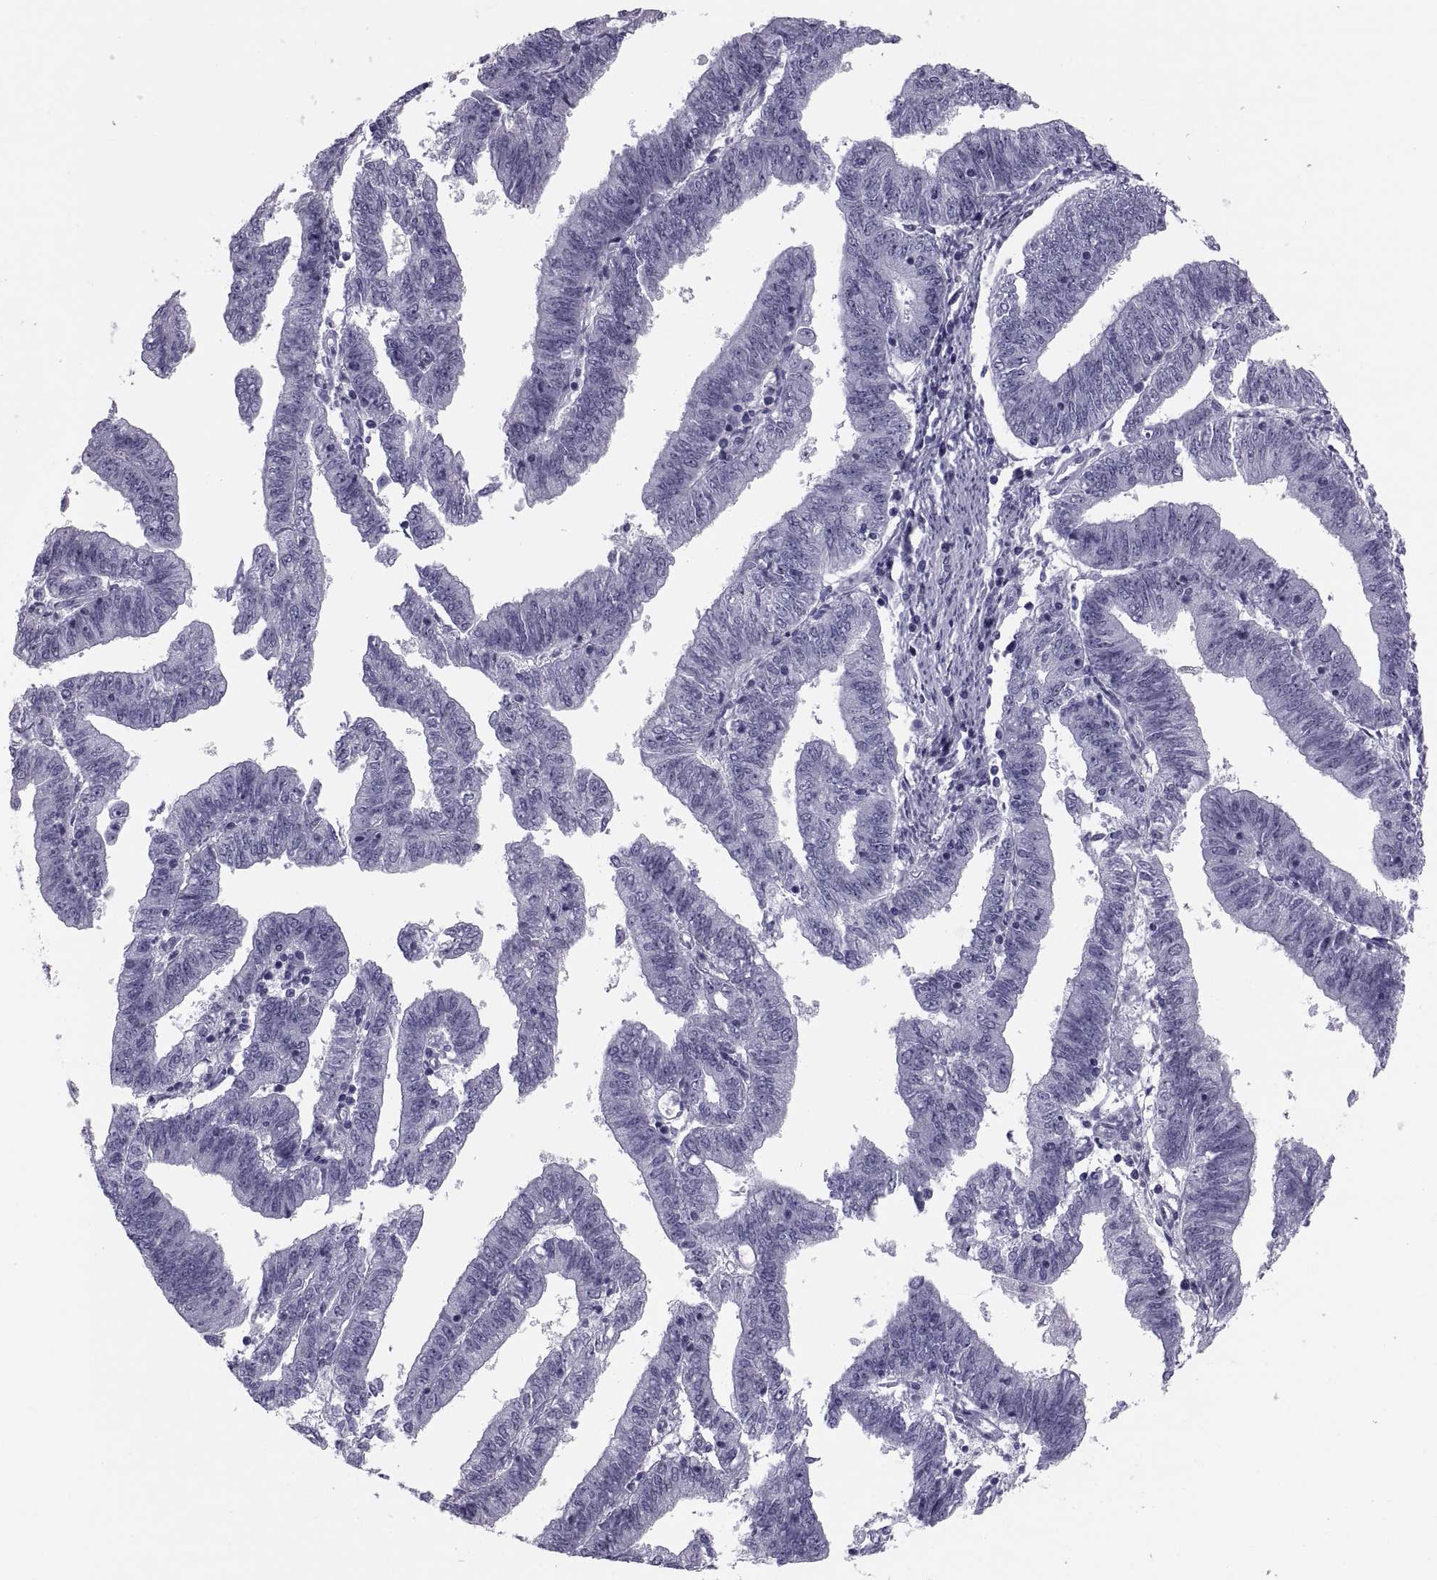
{"staining": {"intensity": "negative", "quantity": "none", "location": "none"}, "tissue": "endometrial cancer", "cell_type": "Tumor cells", "image_type": "cancer", "snomed": [{"axis": "morphology", "description": "Adenocarcinoma, NOS"}, {"axis": "topography", "description": "Endometrium"}], "caption": "IHC photomicrograph of neoplastic tissue: adenocarcinoma (endometrial) stained with DAB exhibits no significant protein positivity in tumor cells. (DAB IHC visualized using brightfield microscopy, high magnification).", "gene": "CRISP1", "patient": {"sex": "female", "age": 82}}